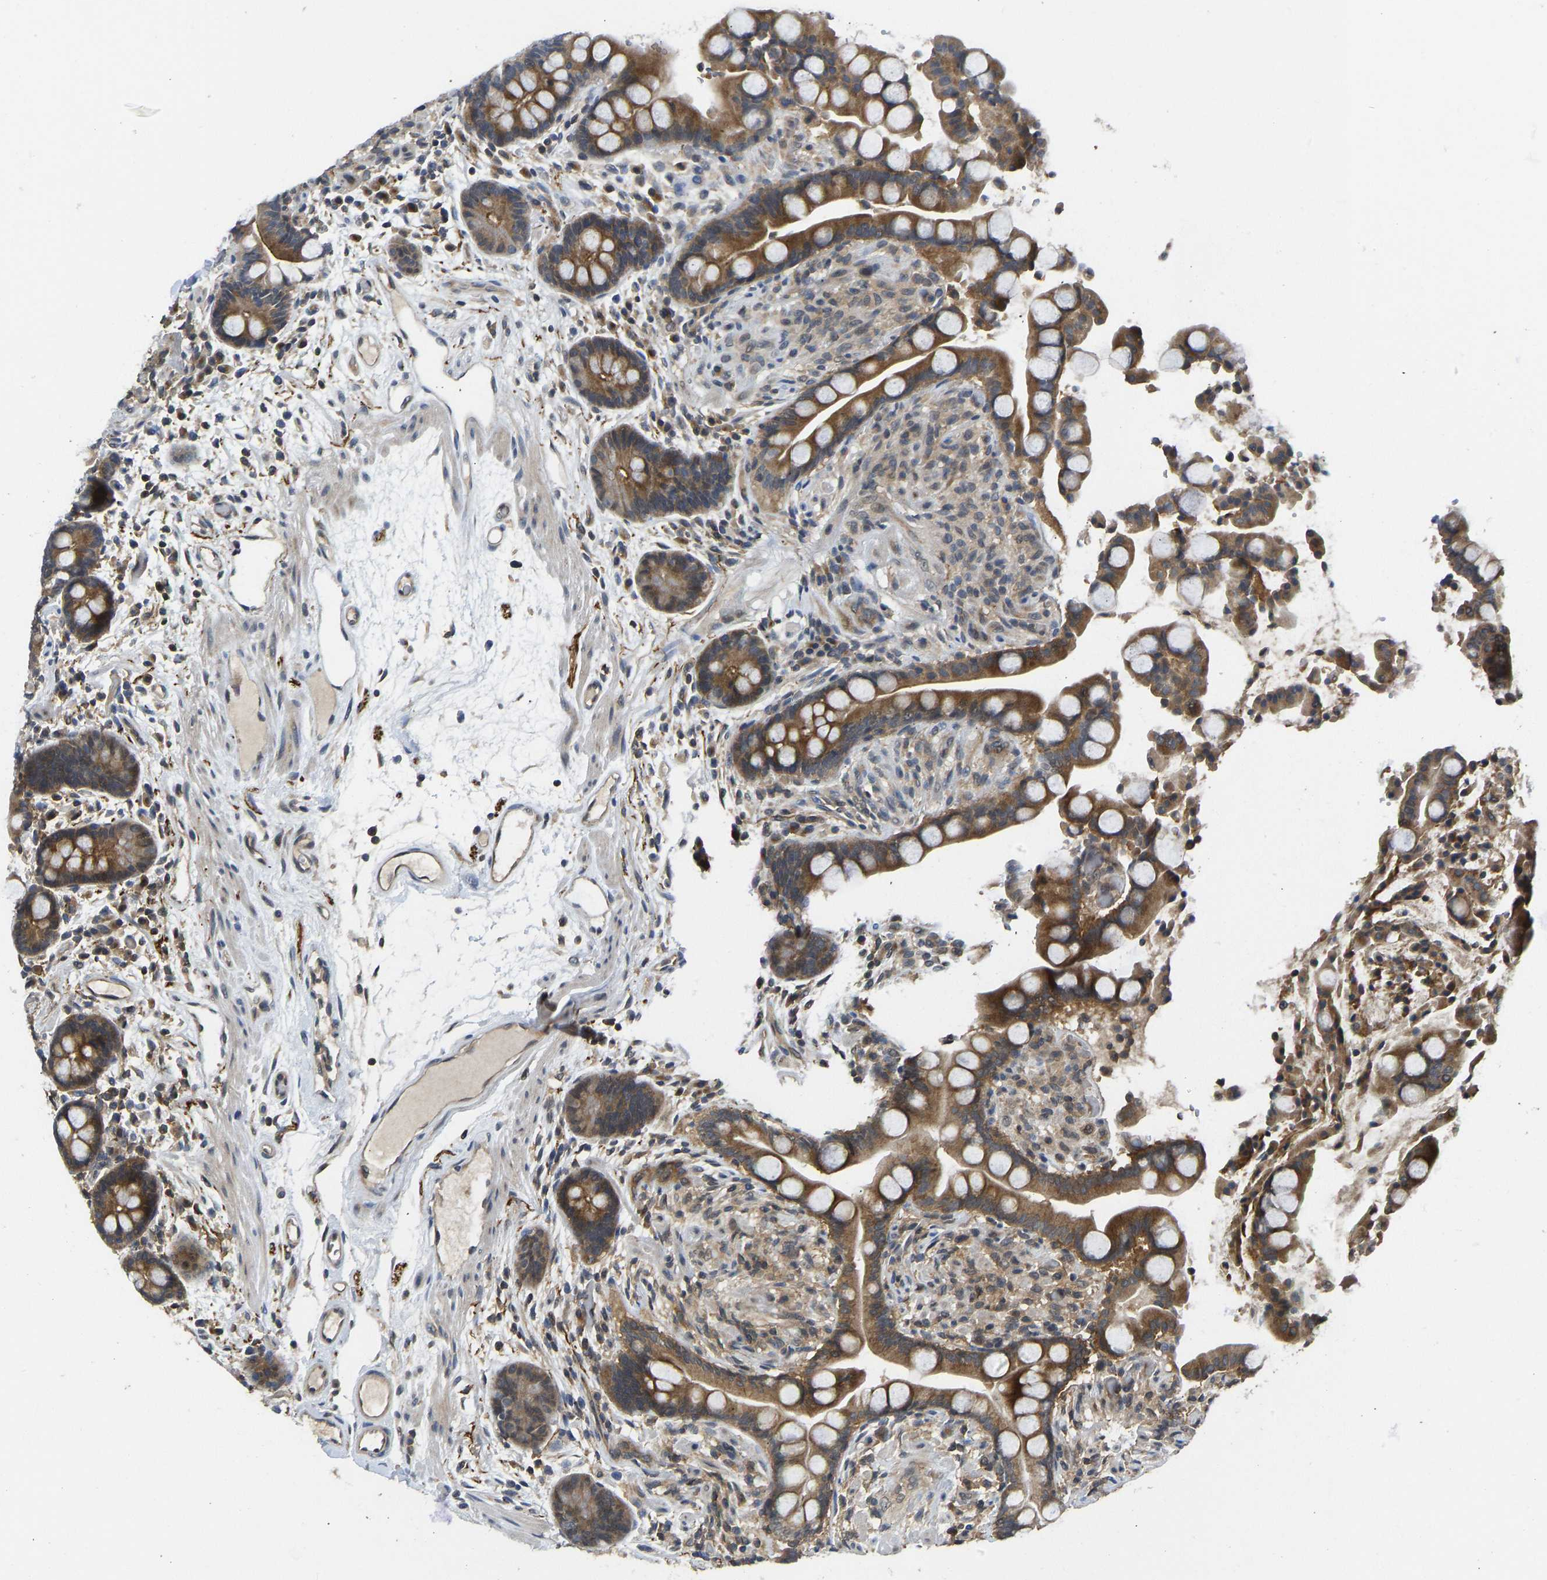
{"staining": {"intensity": "moderate", "quantity": ">75%", "location": "cytoplasmic/membranous"}, "tissue": "colon", "cell_type": "Endothelial cells", "image_type": "normal", "snomed": [{"axis": "morphology", "description": "Normal tissue, NOS"}, {"axis": "topography", "description": "Colon"}], "caption": "The photomicrograph shows a brown stain indicating the presence of a protein in the cytoplasmic/membranous of endothelial cells in colon. The staining was performed using DAB to visualize the protein expression in brown, while the nuclei were stained in blue with hematoxylin (Magnification: 20x).", "gene": "NDRG3", "patient": {"sex": "male", "age": 73}}